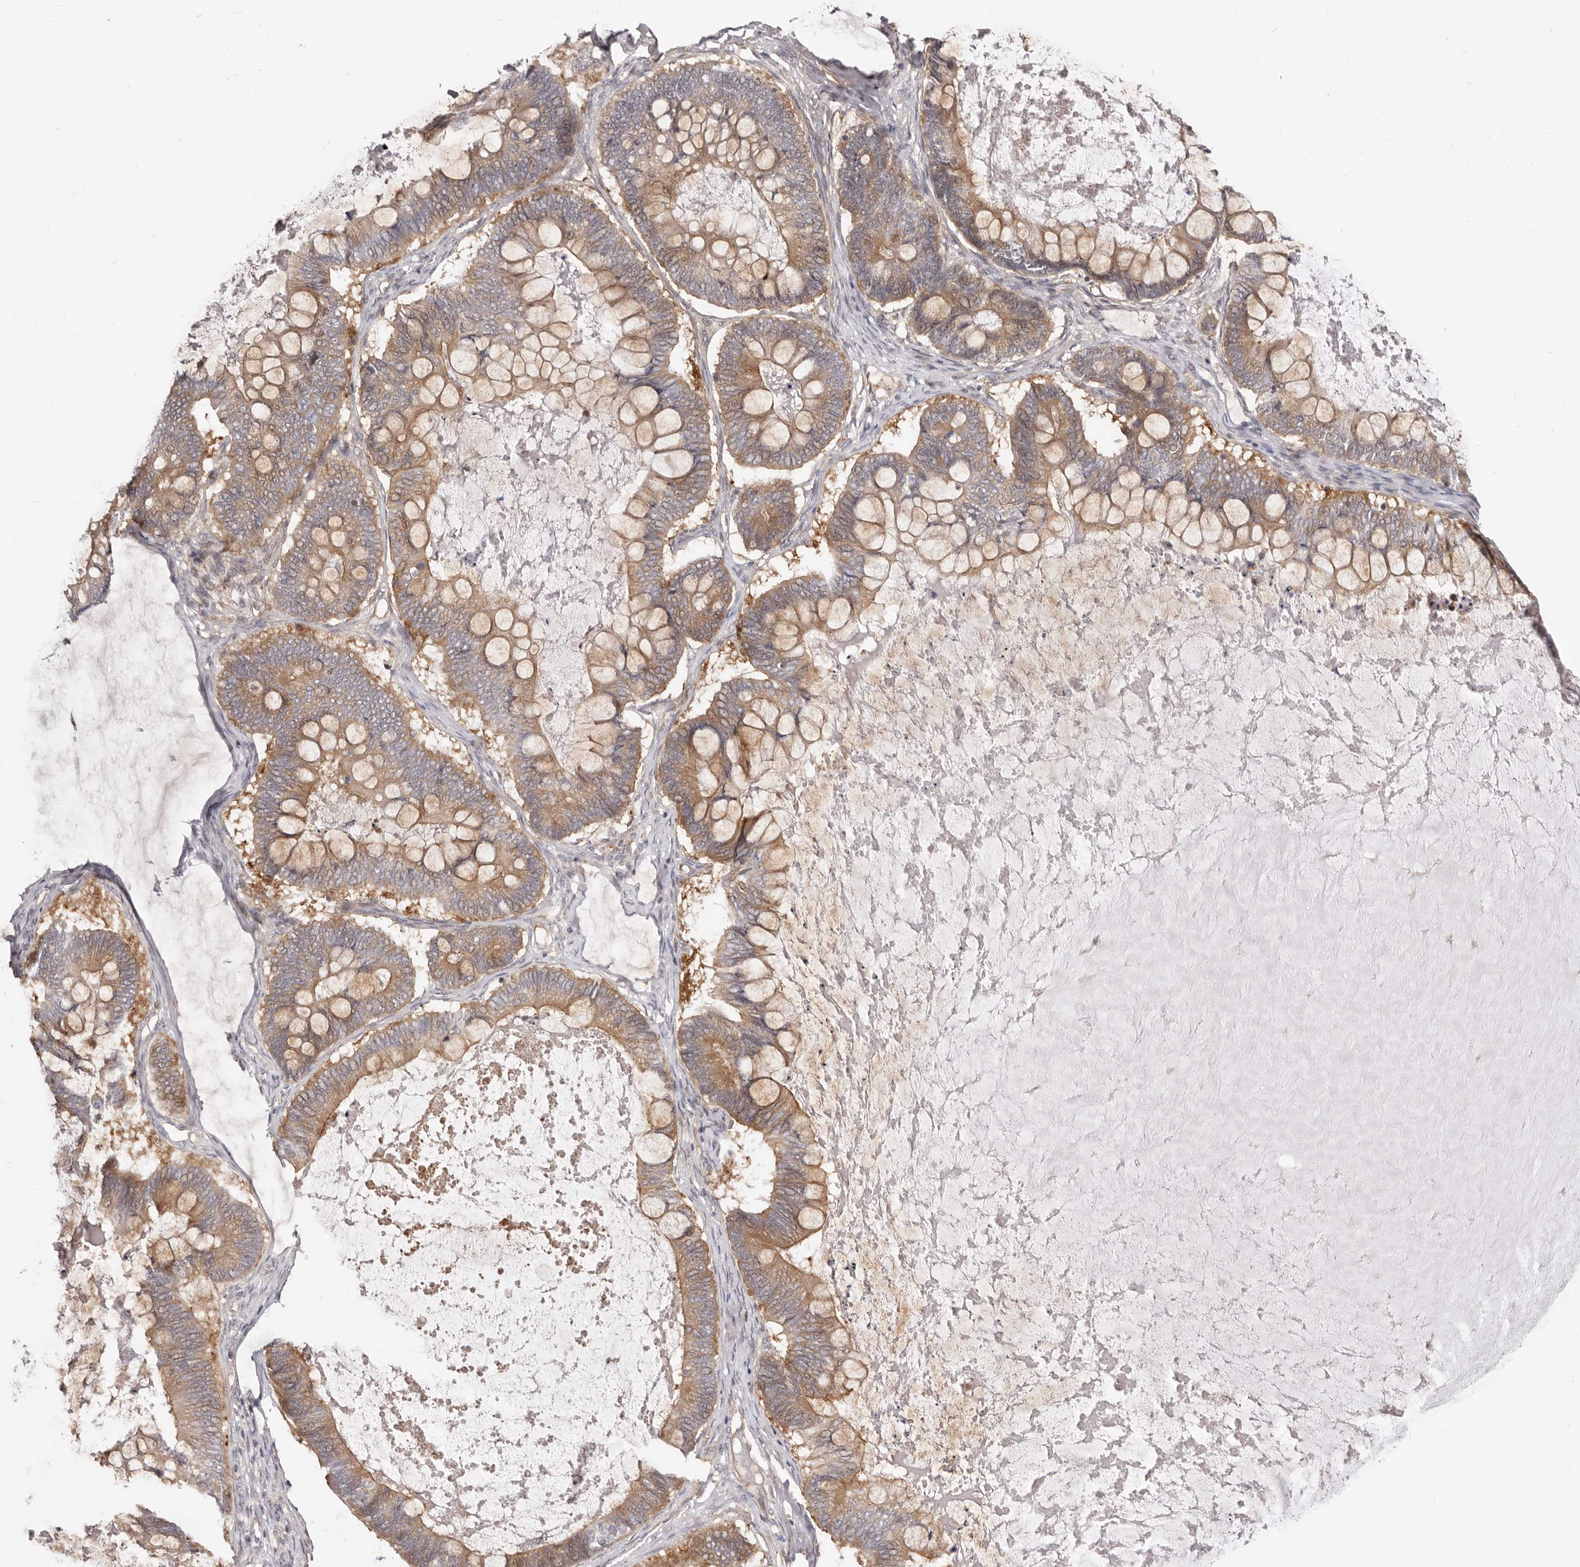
{"staining": {"intensity": "moderate", "quantity": ">75%", "location": "cytoplasmic/membranous"}, "tissue": "ovarian cancer", "cell_type": "Tumor cells", "image_type": "cancer", "snomed": [{"axis": "morphology", "description": "Cystadenocarcinoma, mucinous, NOS"}, {"axis": "topography", "description": "Ovary"}], "caption": "Ovarian cancer (mucinous cystadenocarcinoma) tissue shows moderate cytoplasmic/membranous positivity in approximately >75% of tumor cells (brown staining indicates protein expression, while blue staining denotes nuclei).", "gene": "GPATCH4", "patient": {"sex": "female", "age": 61}}